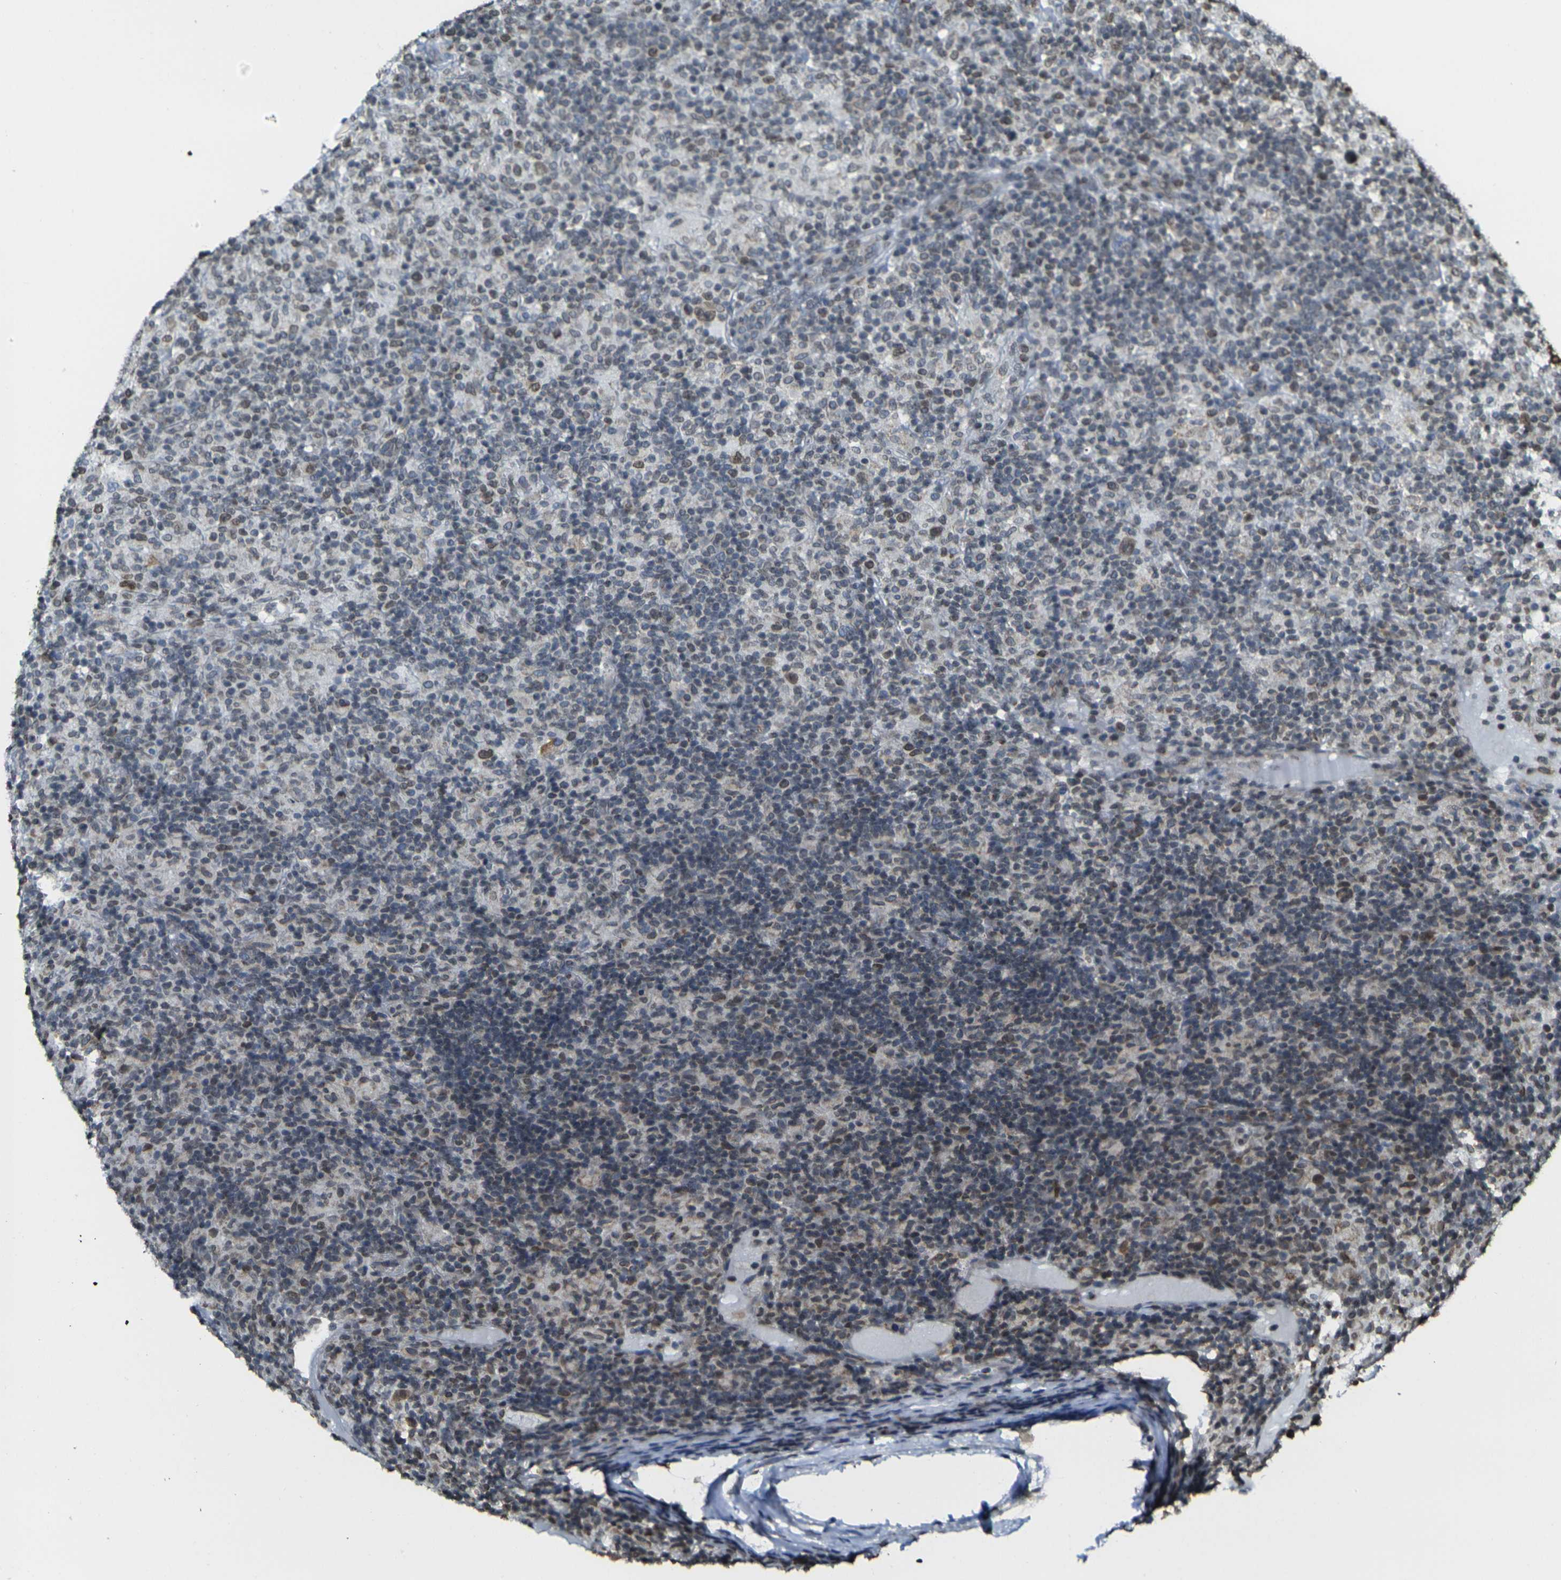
{"staining": {"intensity": "moderate", "quantity": ">75%", "location": "nuclear"}, "tissue": "lymphoma", "cell_type": "Tumor cells", "image_type": "cancer", "snomed": [{"axis": "morphology", "description": "Hodgkin's disease, NOS"}, {"axis": "topography", "description": "Lymph node"}], "caption": "The image demonstrates a brown stain indicating the presence of a protein in the nuclear of tumor cells in Hodgkin's disease. The staining was performed using DAB to visualize the protein expression in brown, while the nuclei were stained in blue with hematoxylin (Magnification: 20x).", "gene": "BRDT", "patient": {"sex": "male", "age": 70}}